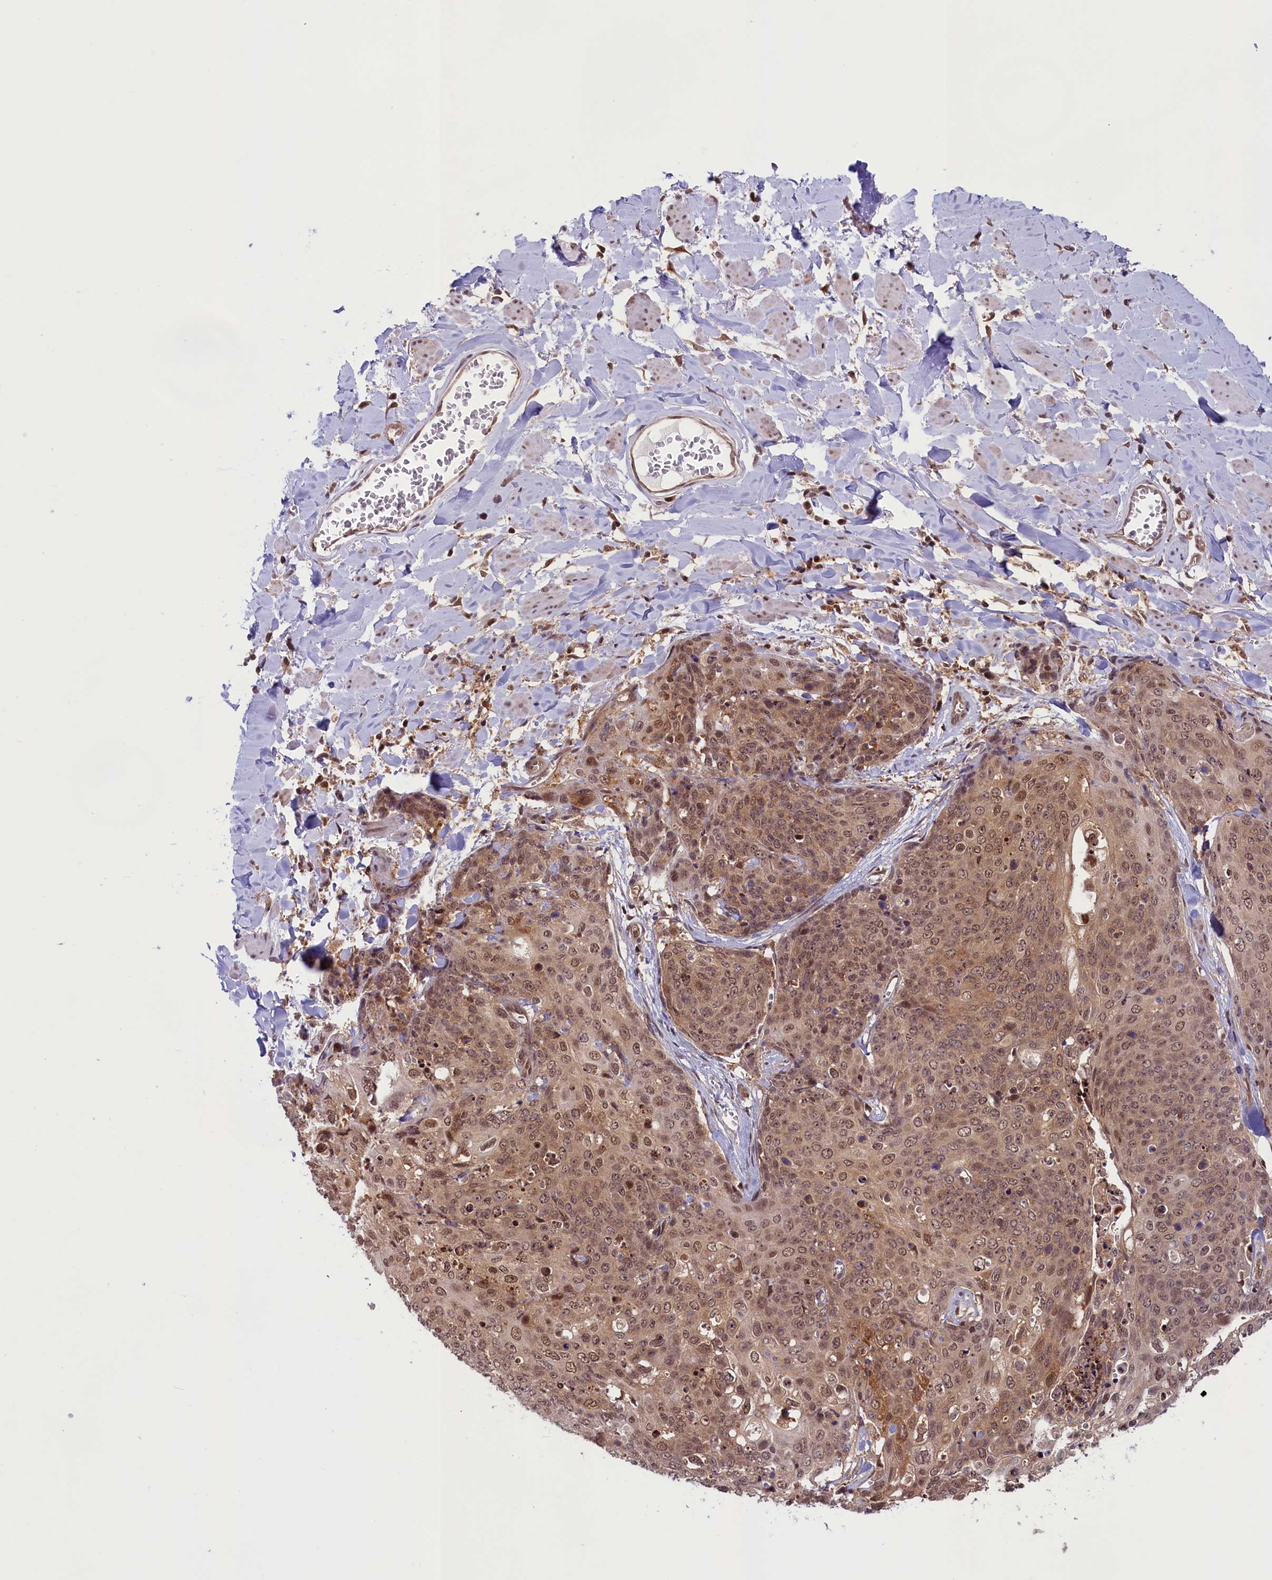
{"staining": {"intensity": "moderate", "quantity": ">75%", "location": "cytoplasmic/membranous,nuclear"}, "tissue": "skin cancer", "cell_type": "Tumor cells", "image_type": "cancer", "snomed": [{"axis": "morphology", "description": "Squamous cell carcinoma, NOS"}, {"axis": "topography", "description": "Skin"}, {"axis": "topography", "description": "Vulva"}], "caption": "DAB immunohistochemical staining of human skin squamous cell carcinoma shows moderate cytoplasmic/membranous and nuclear protein expression in about >75% of tumor cells.", "gene": "SLC7A6OS", "patient": {"sex": "female", "age": 85}}